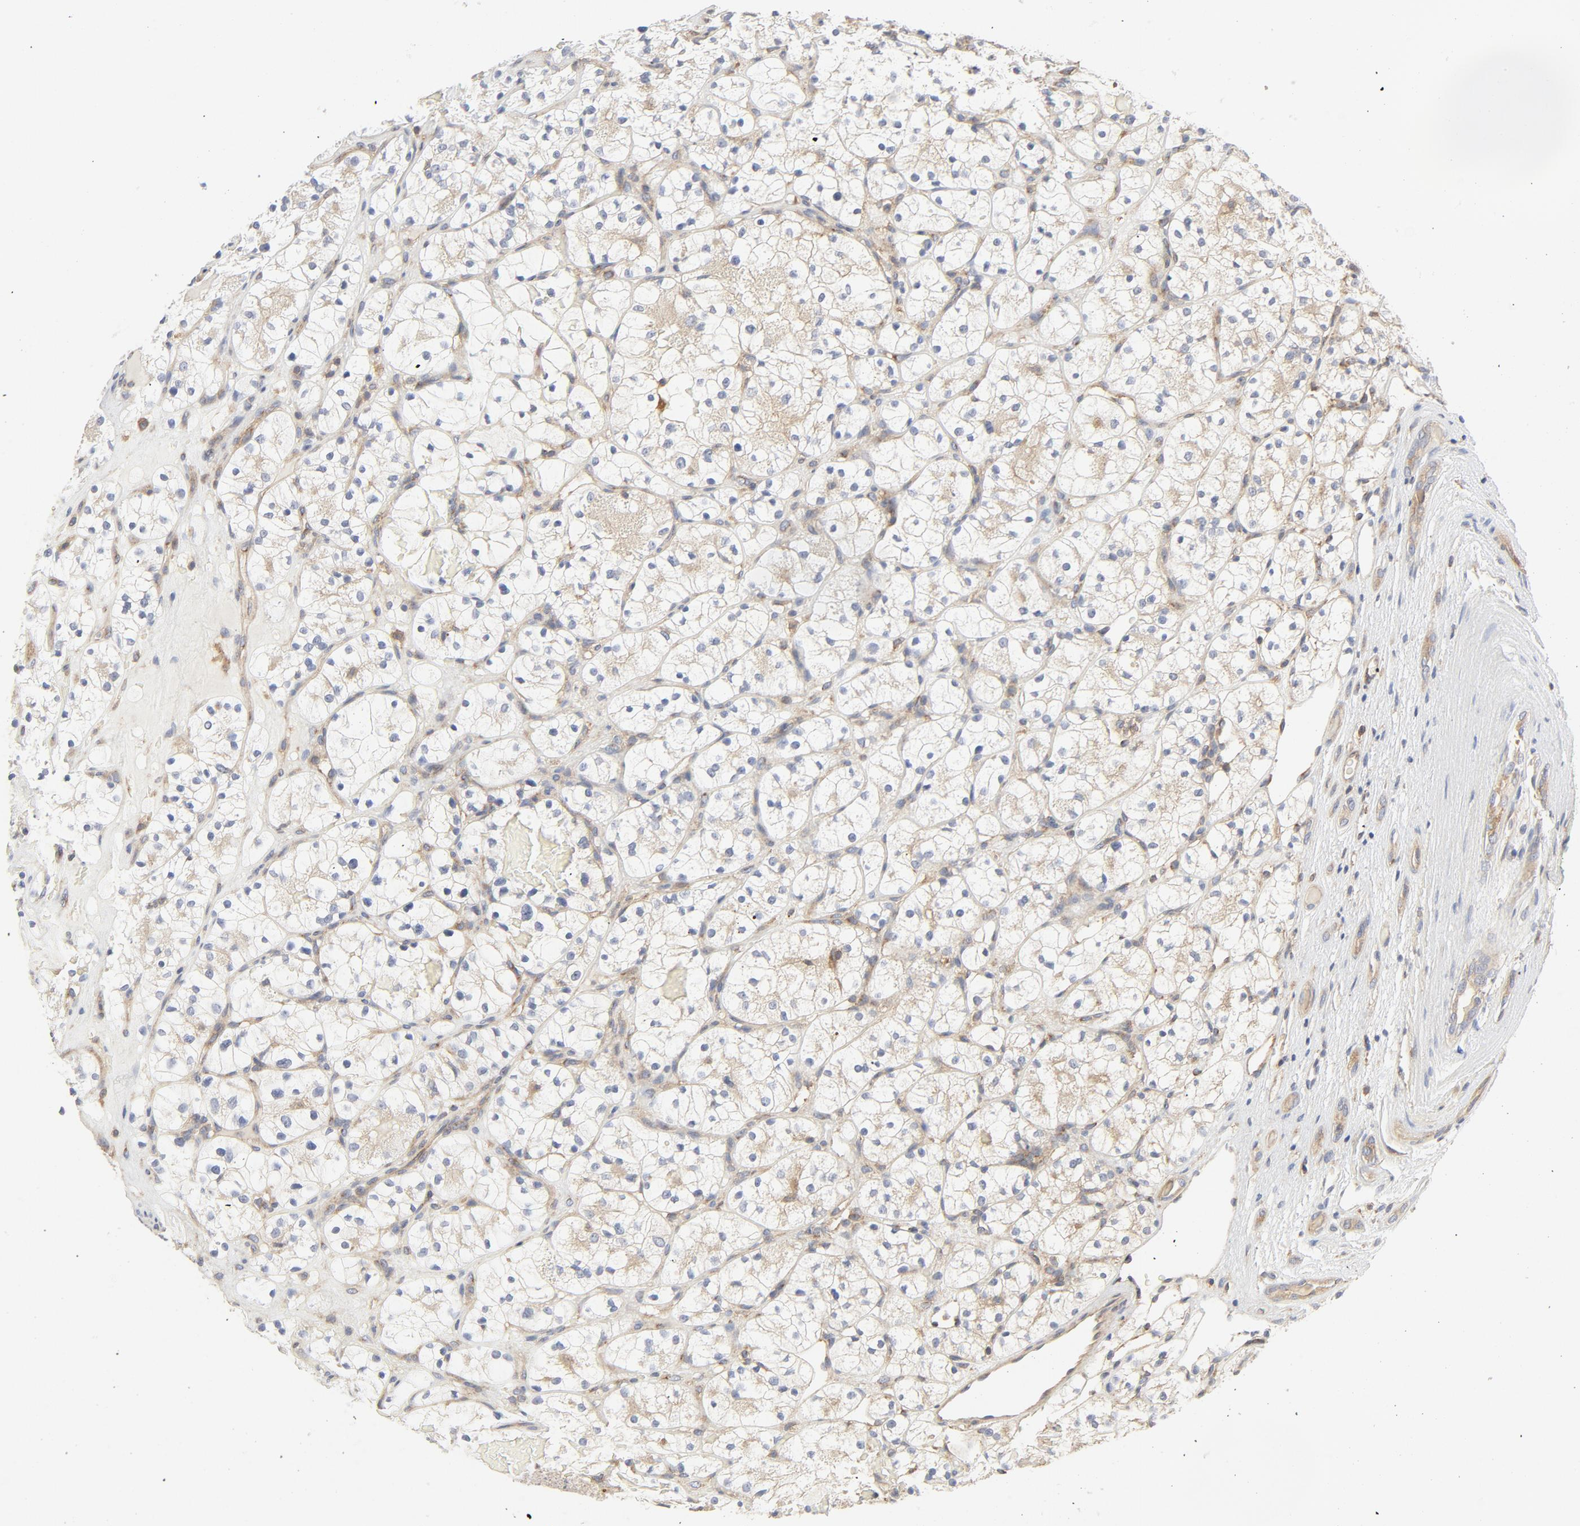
{"staining": {"intensity": "negative", "quantity": "none", "location": "none"}, "tissue": "renal cancer", "cell_type": "Tumor cells", "image_type": "cancer", "snomed": [{"axis": "morphology", "description": "Adenocarcinoma, NOS"}, {"axis": "topography", "description": "Kidney"}], "caption": "Immunohistochemical staining of renal cancer displays no significant staining in tumor cells.", "gene": "RABEP1", "patient": {"sex": "female", "age": 60}}